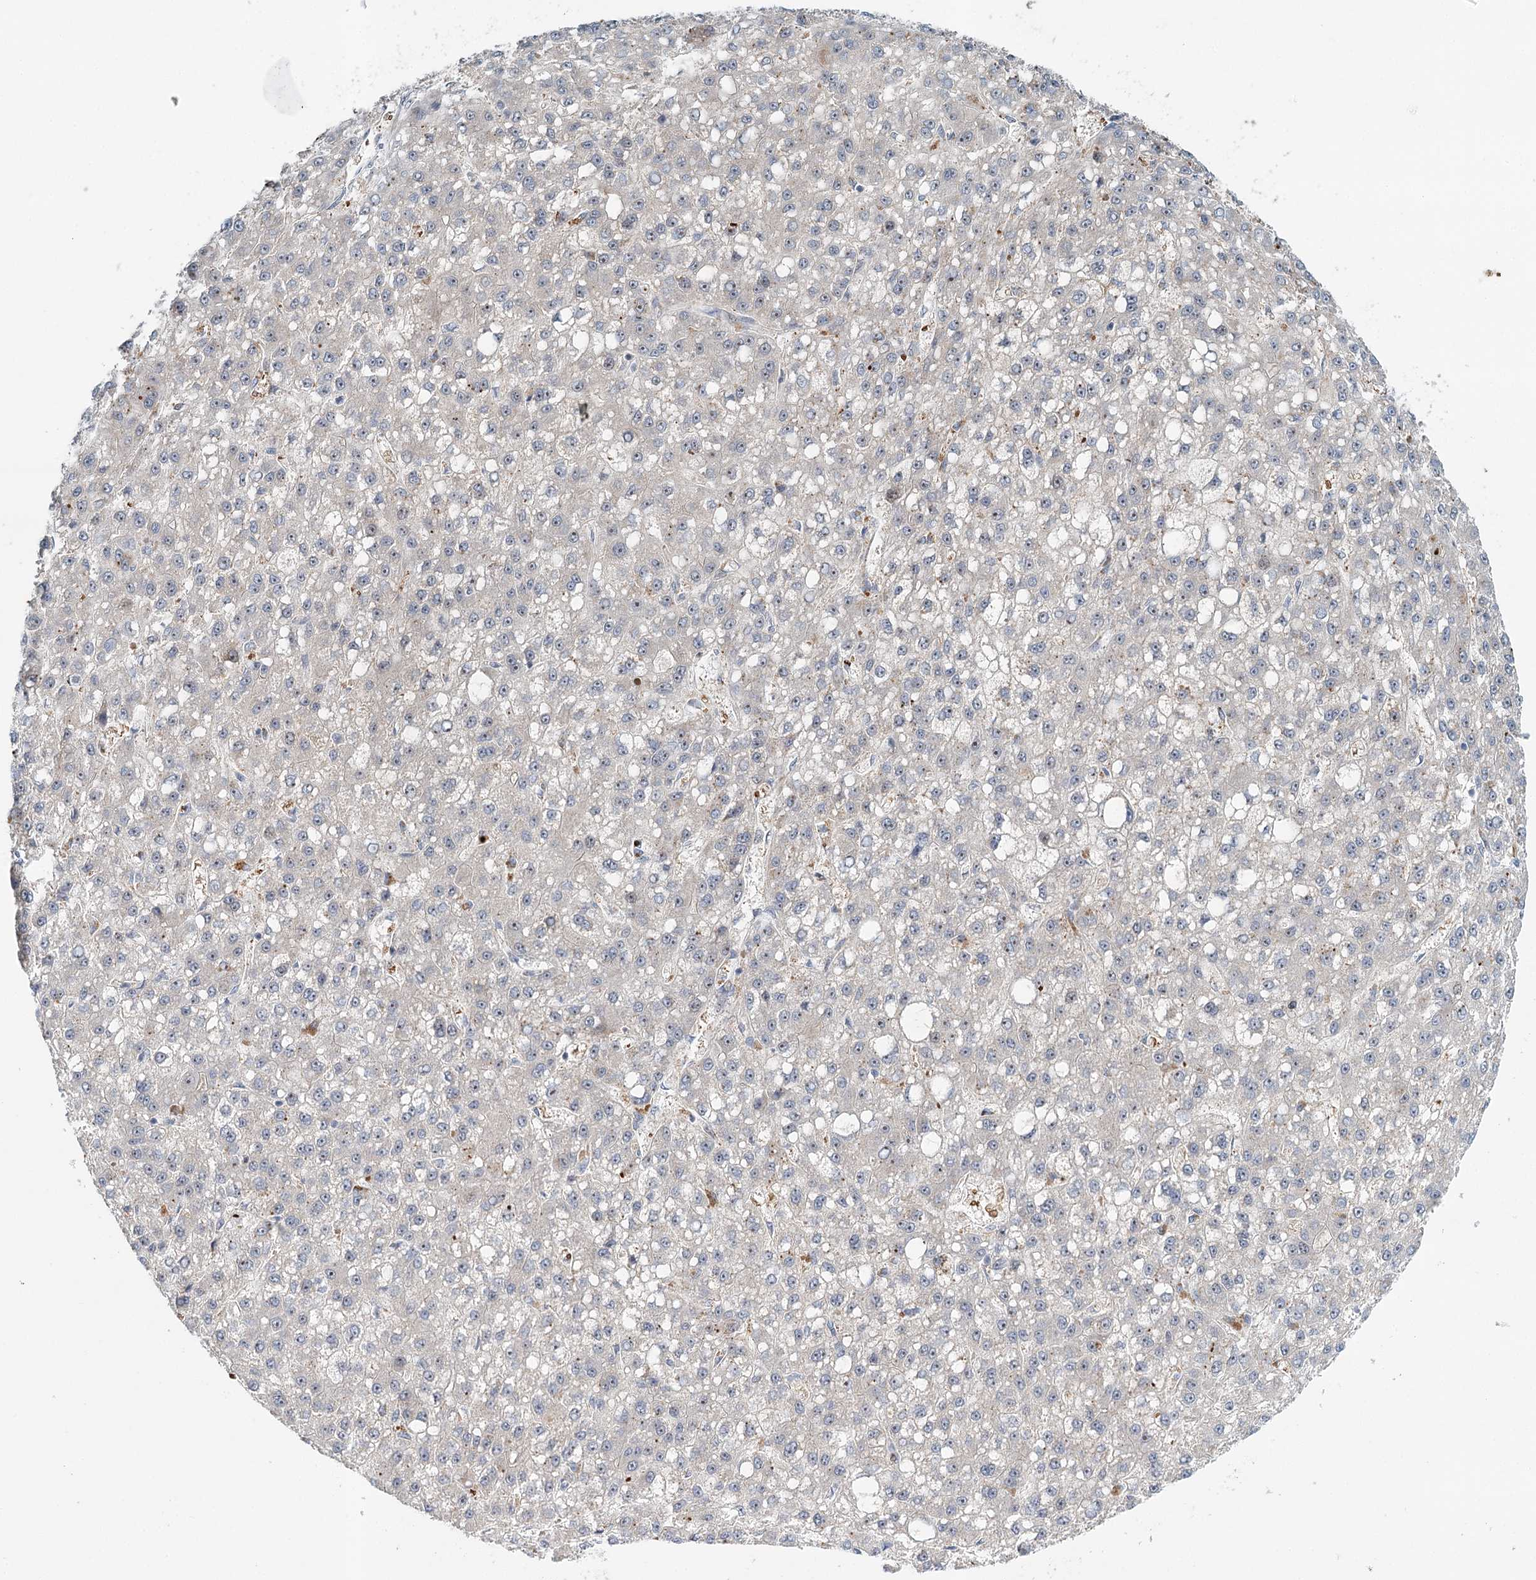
{"staining": {"intensity": "negative", "quantity": "none", "location": "none"}, "tissue": "liver cancer", "cell_type": "Tumor cells", "image_type": "cancer", "snomed": [{"axis": "morphology", "description": "Carcinoma, Hepatocellular, NOS"}, {"axis": "topography", "description": "Liver"}], "caption": "A micrograph of liver hepatocellular carcinoma stained for a protein exhibits no brown staining in tumor cells.", "gene": "RBM43", "patient": {"sex": "male", "age": 67}}